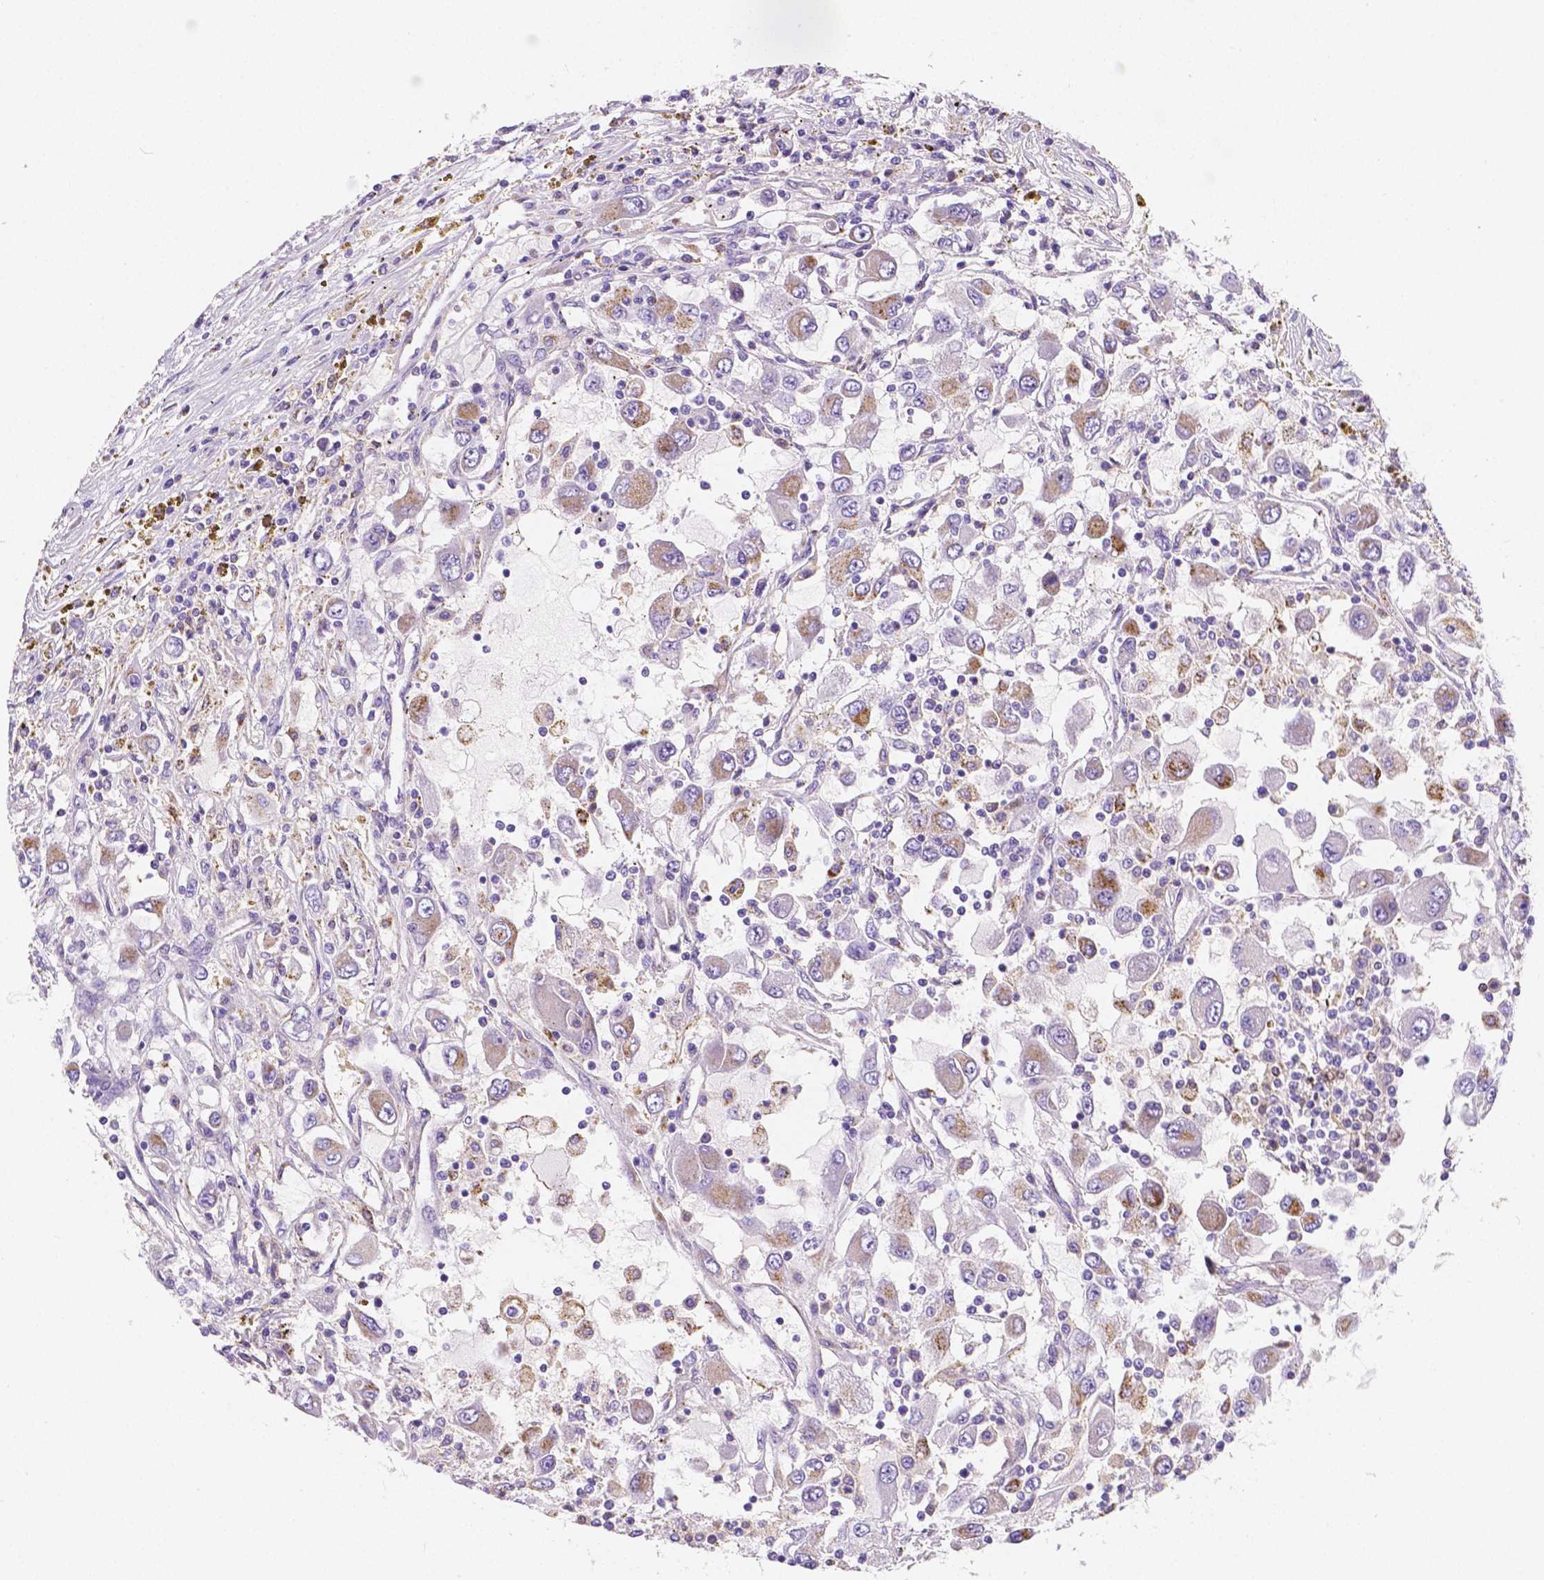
{"staining": {"intensity": "moderate", "quantity": "<25%", "location": "cytoplasmic/membranous"}, "tissue": "renal cancer", "cell_type": "Tumor cells", "image_type": "cancer", "snomed": [{"axis": "morphology", "description": "Adenocarcinoma, NOS"}, {"axis": "topography", "description": "Kidney"}], "caption": "Protein staining exhibits moderate cytoplasmic/membranous expression in approximately <25% of tumor cells in renal adenocarcinoma. The protein of interest is stained brown, and the nuclei are stained in blue (DAB IHC with brightfield microscopy, high magnification).", "gene": "GABRD", "patient": {"sex": "female", "age": 67}}